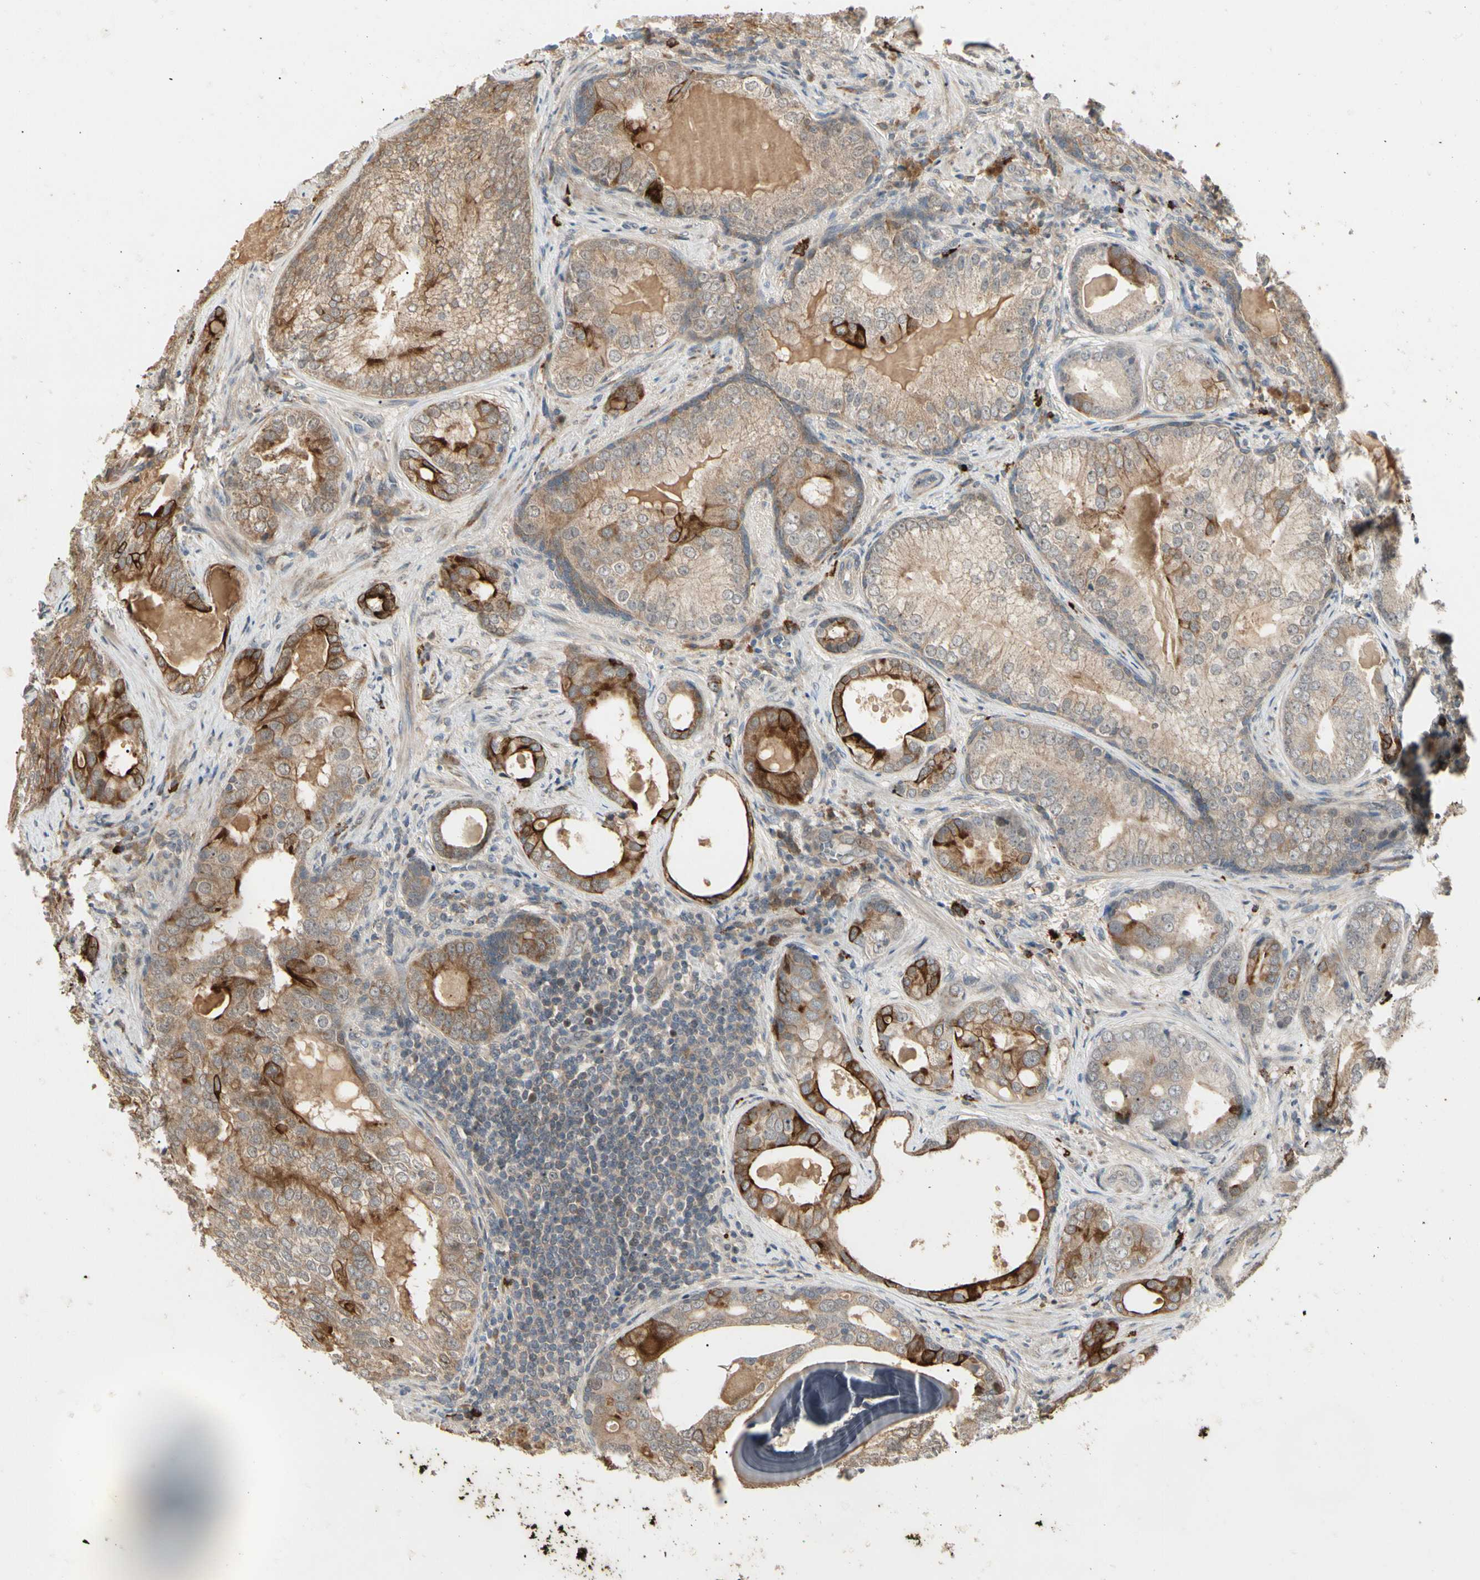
{"staining": {"intensity": "moderate", "quantity": "25%-75%", "location": "cytoplasmic/membranous"}, "tissue": "prostate cancer", "cell_type": "Tumor cells", "image_type": "cancer", "snomed": [{"axis": "morphology", "description": "Adenocarcinoma, High grade"}, {"axis": "topography", "description": "Prostate"}], "caption": "DAB immunohistochemical staining of prostate cancer displays moderate cytoplasmic/membranous protein expression in about 25%-75% of tumor cells.", "gene": "ATG4C", "patient": {"sex": "male", "age": 66}}